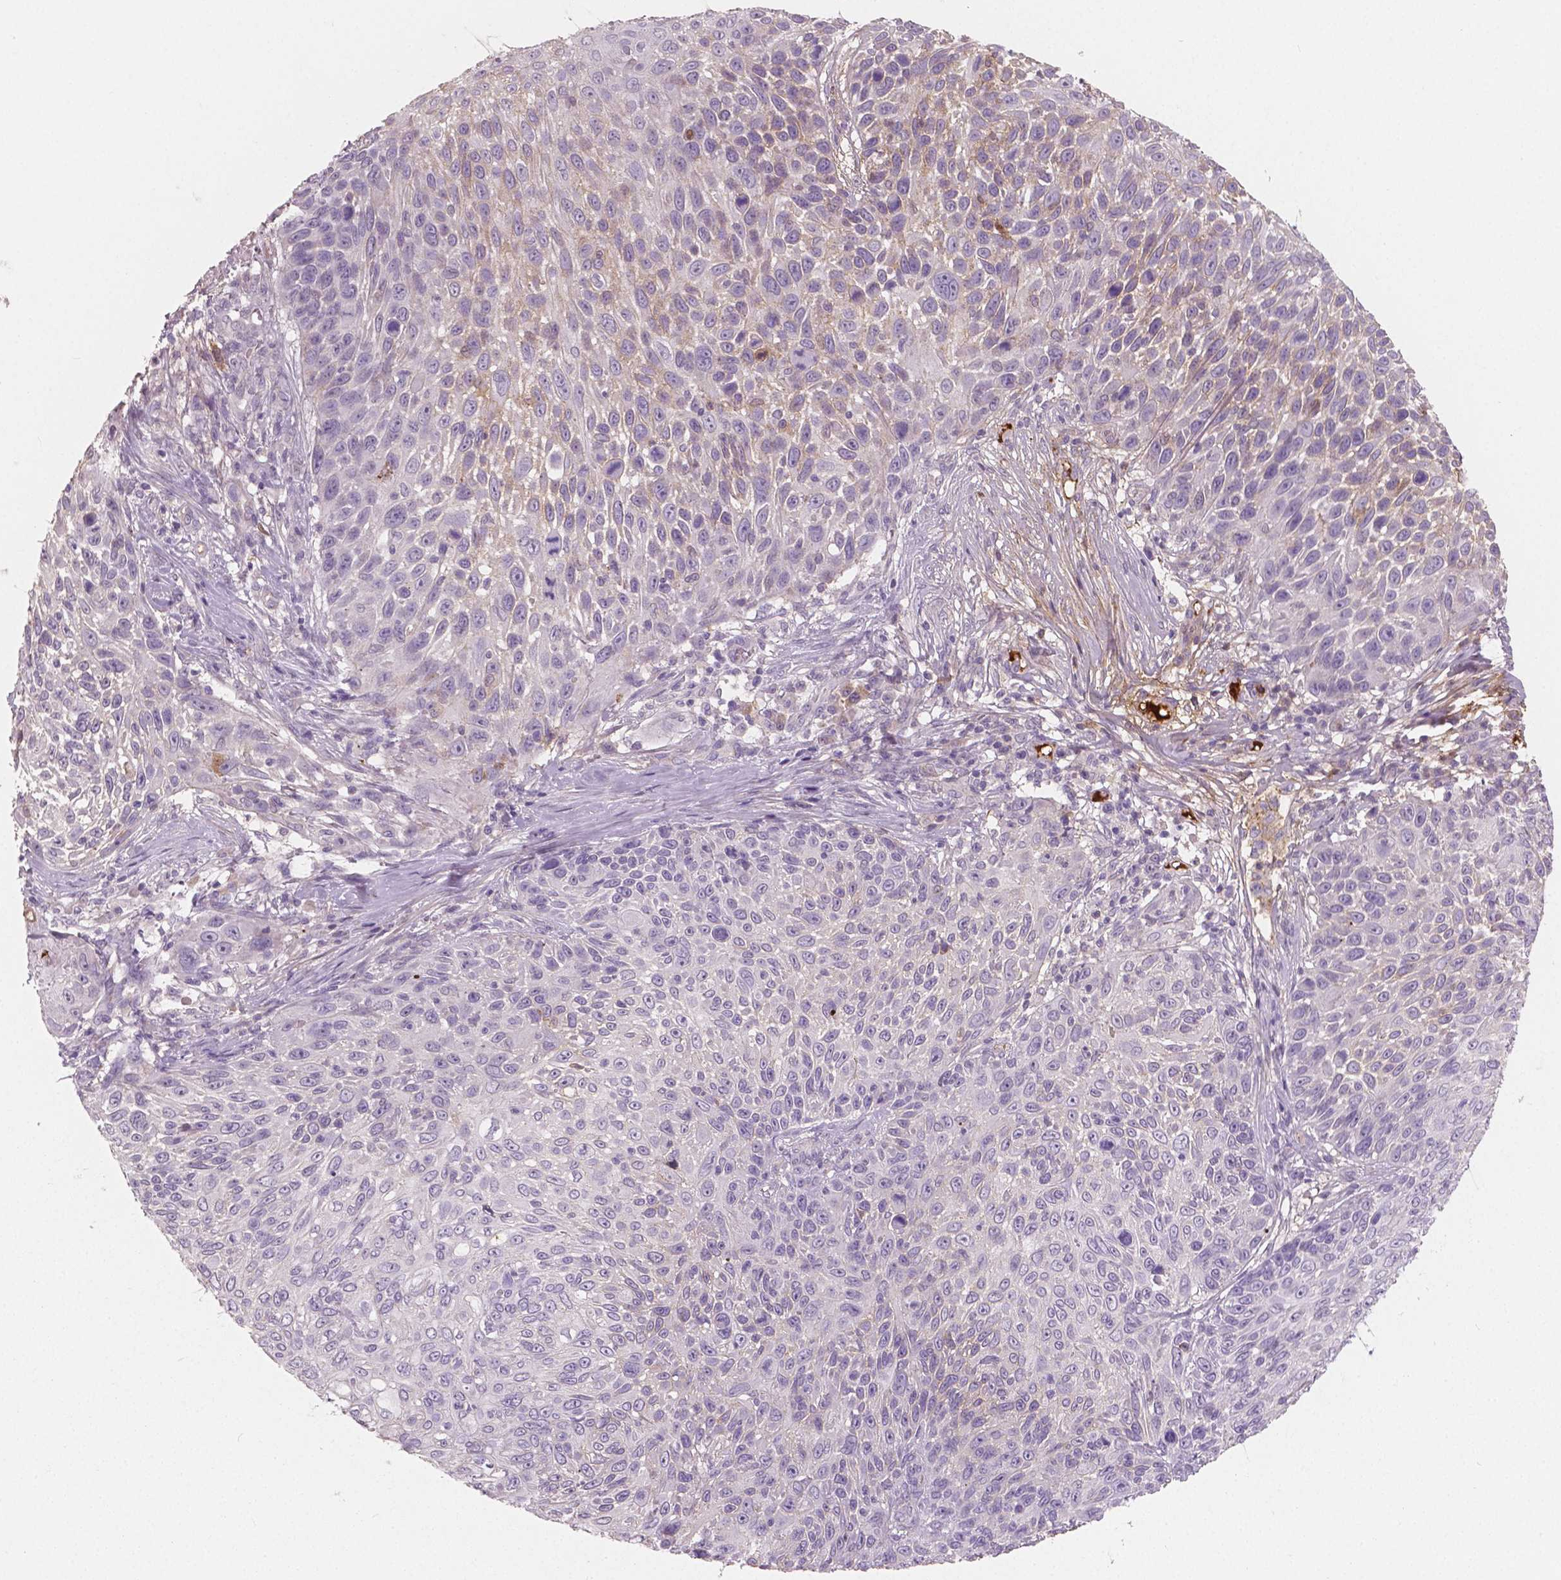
{"staining": {"intensity": "moderate", "quantity": "<25%", "location": "cytoplasmic/membranous"}, "tissue": "skin cancer", "cell_type": "Tumor cells", "image_type": "cancer", "snomed": [{"axis": "morphology", "description": "Squamous cell carcinoma, NOS"}, {"axis": "topography", "description": "Skin"}], "caption": "Human skin cancer (squamous cell carcinoma) stained with a brown dye reveals moderate cytoplasmic/membranous positive positivity in approximately <25% of tumor cells.", "gene": "APOA4", "patient": {"sex": "male", "age": 92}}